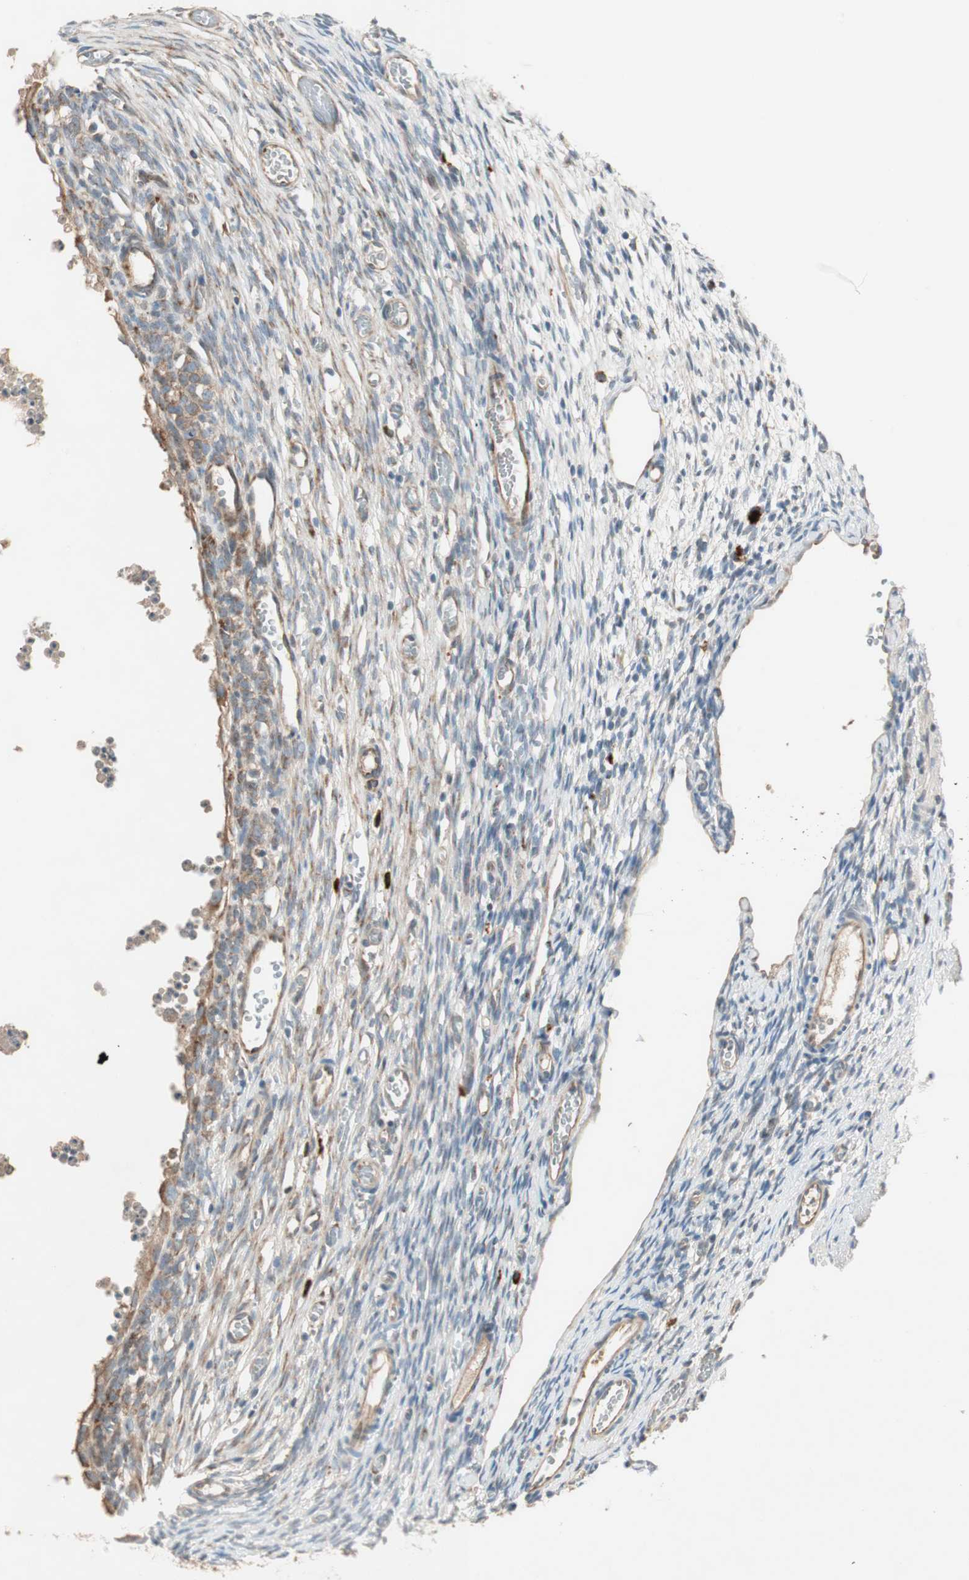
{"staining": {"intensity": "moderate", "quantity": "25%-75%", "location": "cytoplasmic/membranous"}, "tissue": "ovary", "cell_type": "Ovarian stroma cells", "image_type": "normal", "snomed": [{"axis": "morphology", "description": "Normal tissue, NOS"}, {"axis": "topography", "description": "Ovary"}], "caption": "Ovary was stained to show a protein in brown. There is medium levels of moderate cytoplasmic/membranous staining in about 25%-75% of ovarian stroma cells. The protein is shown in brown color, while the nuclei are stained blue.", "gene": "APOO", "patient": {"sex": "female", "age": 35}}